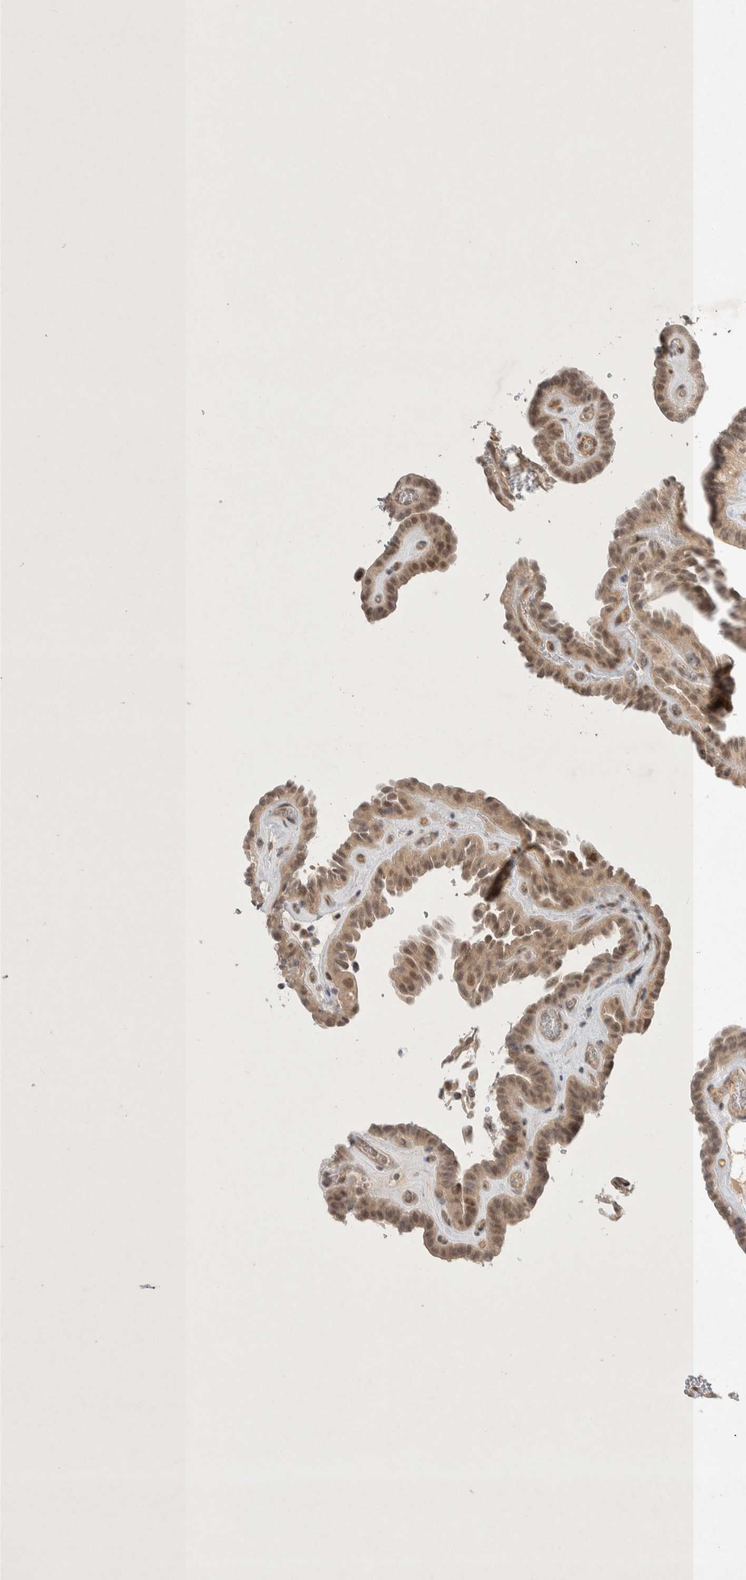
{"staining": {"intensity": "weak", "quantity": "25%-75%", "location": "cytoplasmic/membranous,nuclear"}, "tissue": "thyroid cancer", "cell_type": "Tumor cells", "image_type": "cancer", "snomed": [{"axis": "morphology", "description": "Papillary adenocarcinoma, NOS"}, {"axis": "topography", "description": "Thyroid gland"}], "caption": "Protein analysis of thyroid papillary adenocarcinoma tissue demonstrates weak cytoplasmic/membranous and nuclear expression in about 25%-75% of tumor cells. Nuclei are stained in blue.", "gene": "ZNF704", "patient": {"sex": "male", "age": 77}}